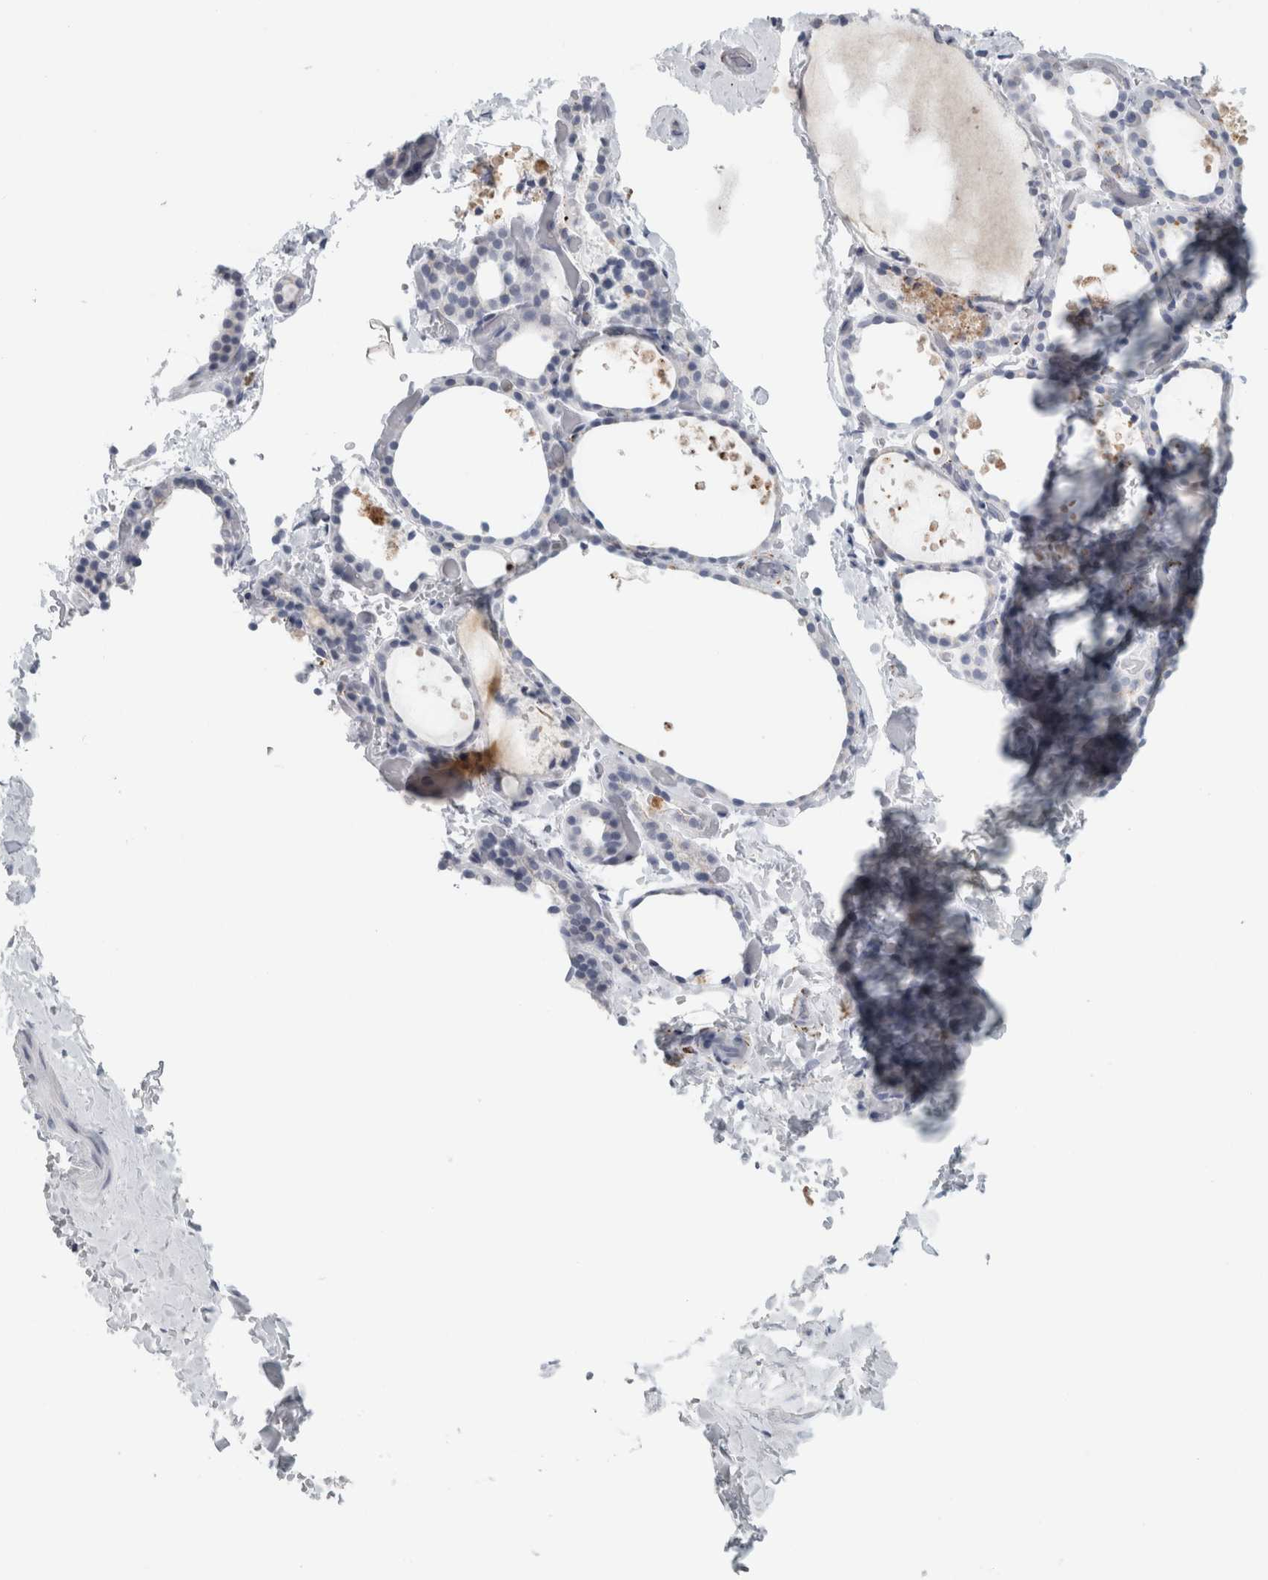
{"staining": {"intensity": "negative", "quantity": "none", "location": "none"}, "tissue": "thyroid gland", "cell_type": "Glandular cells", "image_type": "normal", "snomed": [{"axis": "morphology", "description": "Normal tissue, NOS"}, {"axis": "topography", "description": "Thyroid gland"}], "caption": "Glandular cells show no significant staining in normal thyroid gland. (Brightfield microscopy of DAB (3,3'-diaminobenzidine) immunohistochemistry (IHC) at high magnification).", "gene": "CPE", "patient": {"sex": "female", "age": 44}}